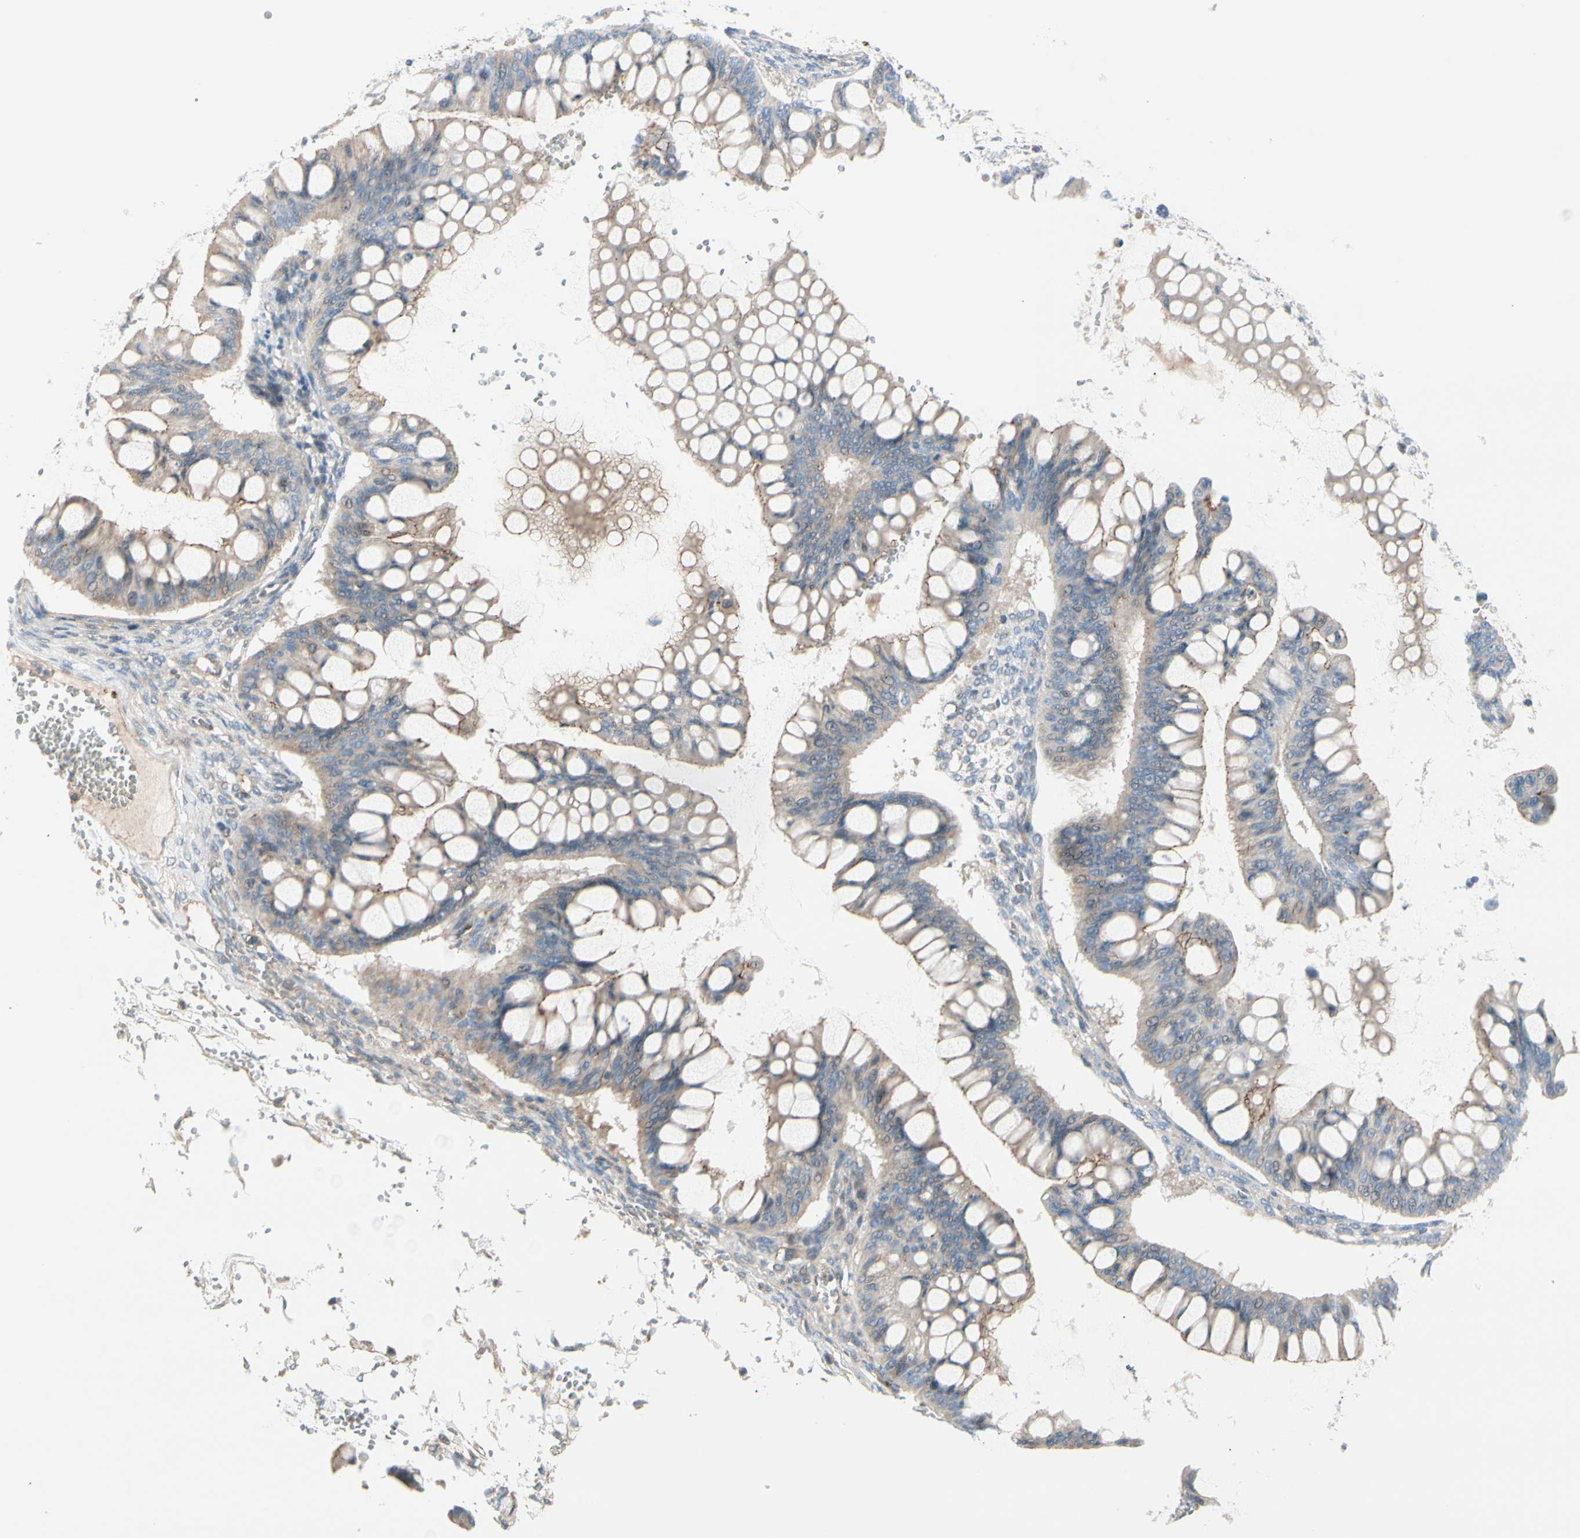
{"staining": {"intensity": "weak", "quantity": ">75%", "location": "cytoplasmic/membranous"}, "tissue": "ovarian cancer", "cell_type": "Tumor cells", "image_type": "cancer", "snomed": [{"axis": "morphology", "description": "Cystadenocarcinoma, mucinous, NOS"}, {"axis": "topography", "description": "Ovary"}], "caption": "An image showing weak cytoplasmic/membranous positivity in about >75% of tumor cells in ovarian cancer, as visualized by brown immunohistochemical staining.", "gene": "TJP1", "patient": {"sex": "female", "age": 73}}